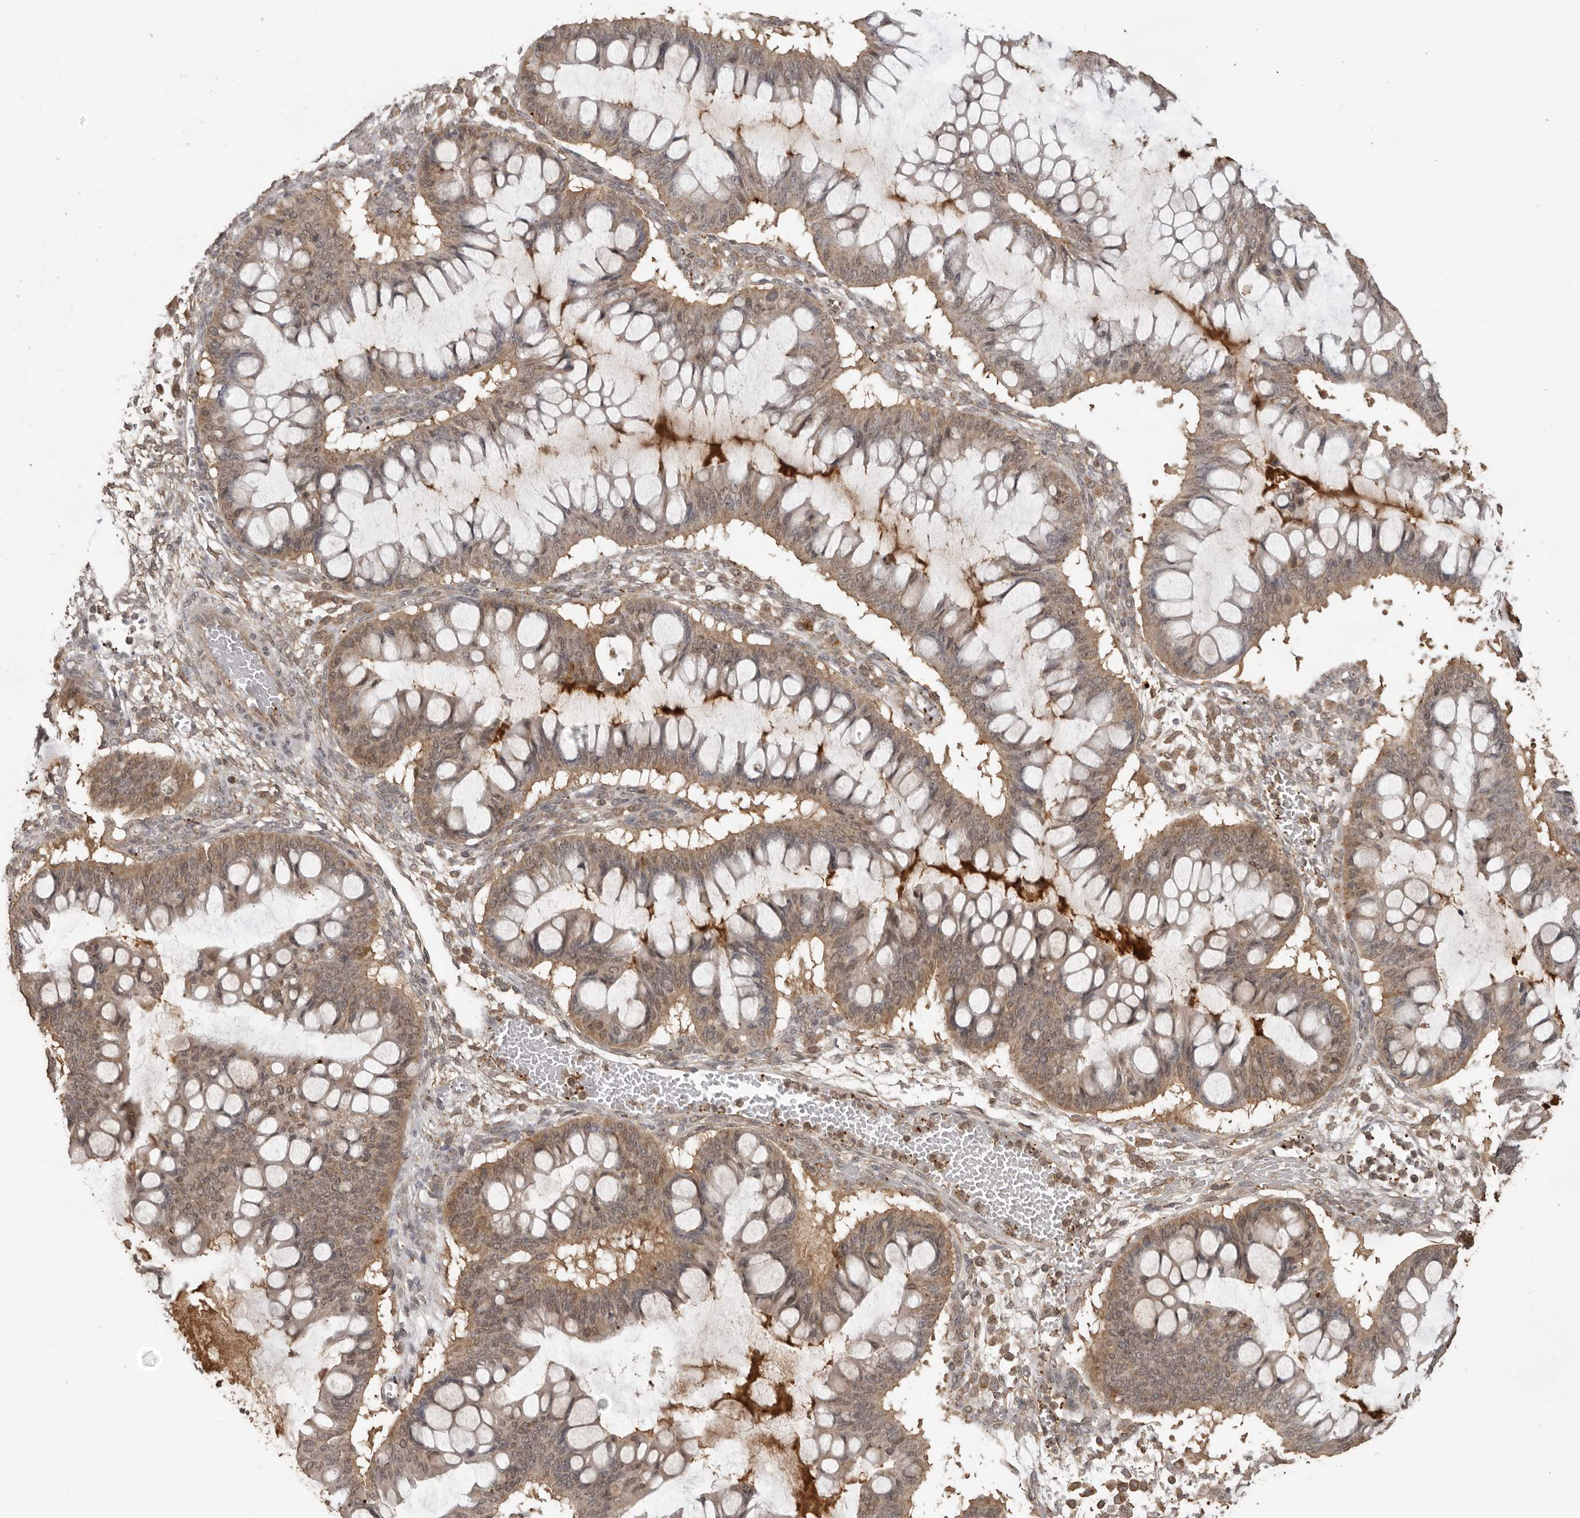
{"staining": {"intensity": "weak", "quantity": ">75%", "location": "cytoplasmic/membranous"}, "tissue": "ovarian cancer", "cell_type": "Tumor cells", "image_type": "cancer", "snomed": [{"axis": "morphology", "description": "Cystadenocarcinoma, mucinous, NOS"}, {"axis": "topography", "description": "Ovary"}], "caption": "Mucinous cystadenocarcinoma (ovarian) stained with a protein marker displays weak staining in tumor cells.", "gene": "CTF1", "patient": {"sex": "female", "age": 73}}